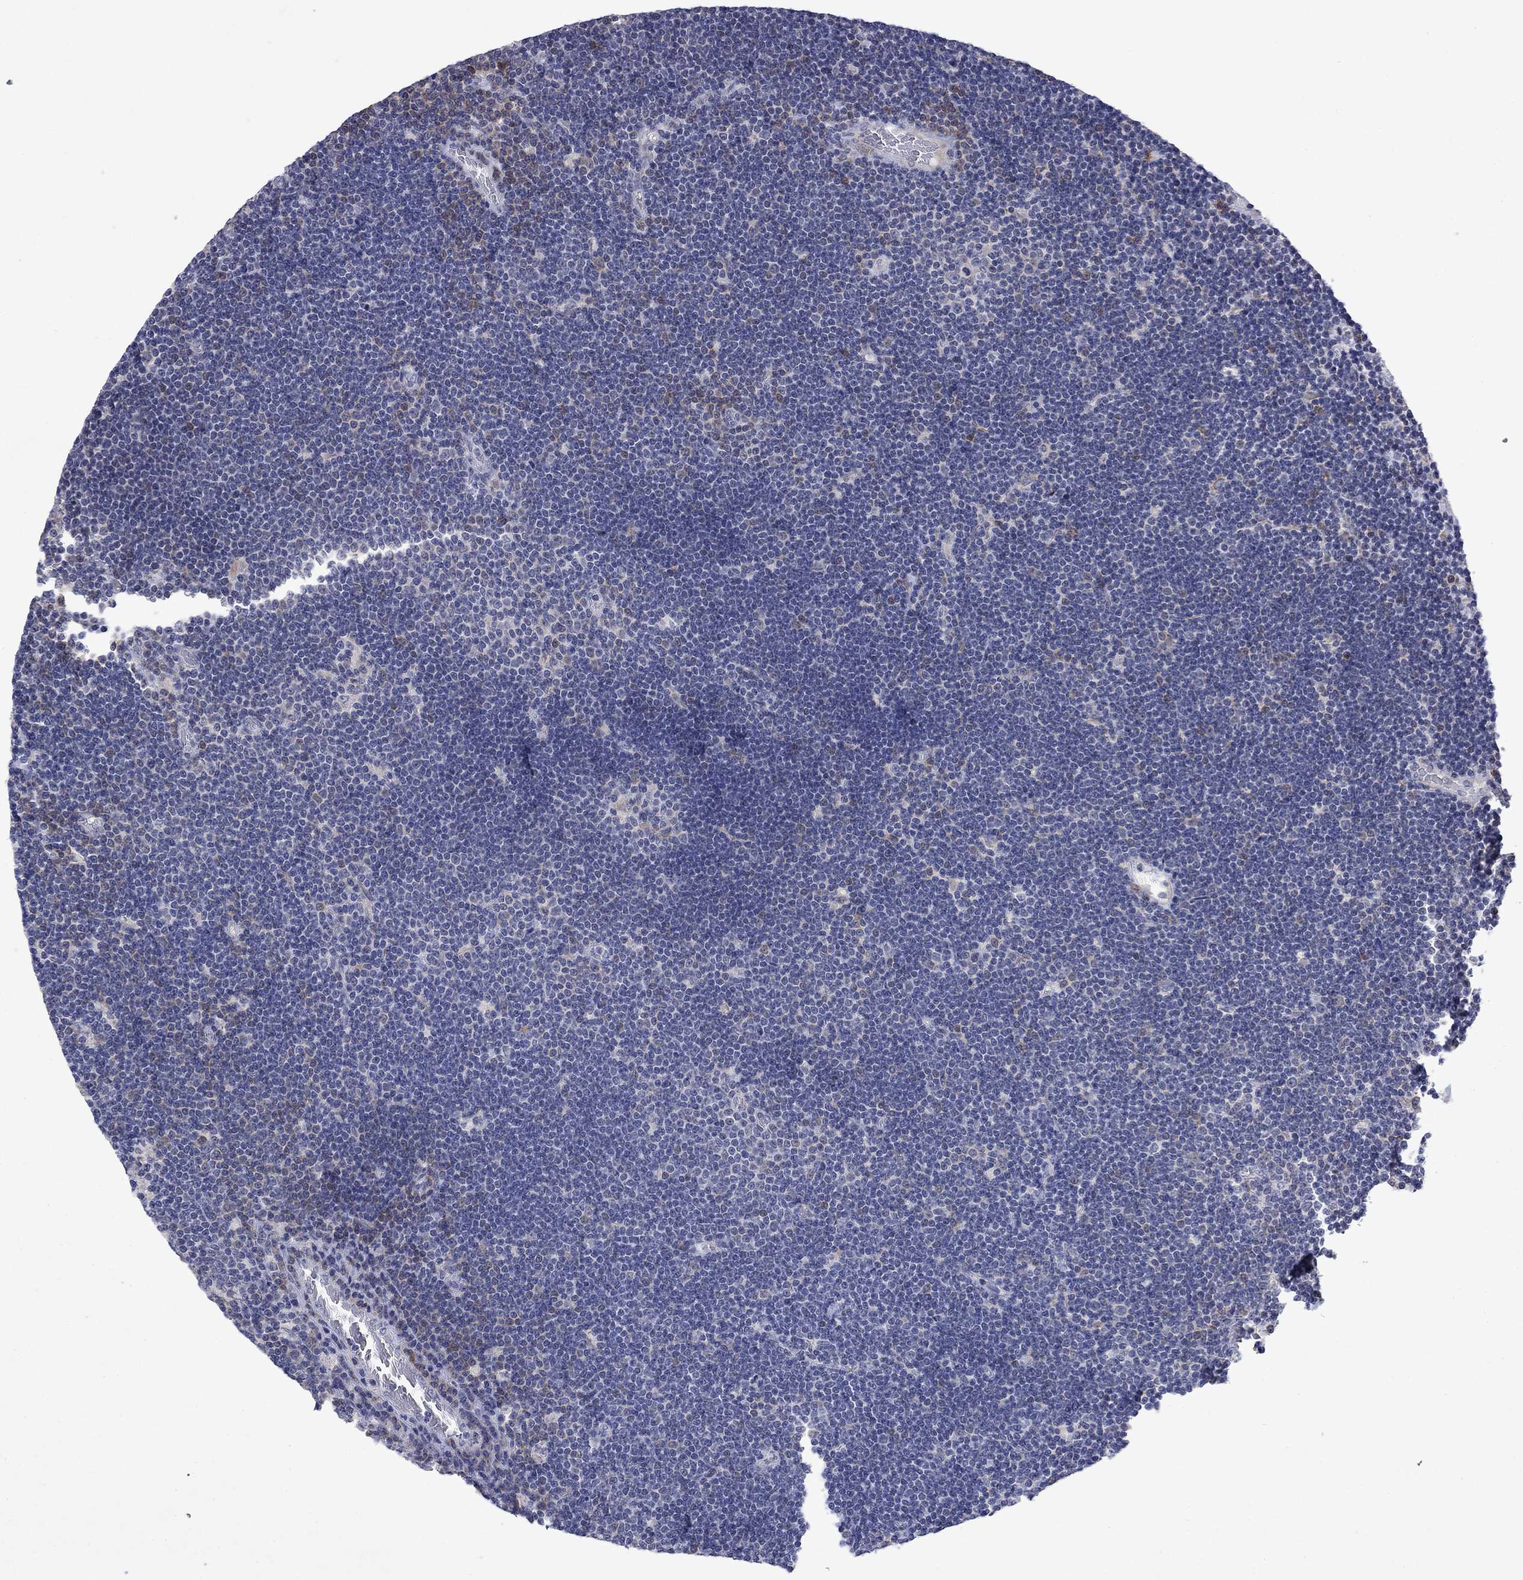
{"staining": {"intensity": "negative", "quantity": "none", "location": "none"}, "tissue": "lymphoma", "cell_type": "Tumor cells", "image_type": "cancer", "snomed": [{"axis": "morphology", "description": "Malignant lymphoma, non-Hodgkin's type, Low grade"}, {"axis": "topography", "description": "Brain"}], "caption": "Immunohistochemical staining of lymphoma displays no significant expression in tumor cells.", "gene": "TMEM97", "patient": {"sex": "female", "age": 66}}